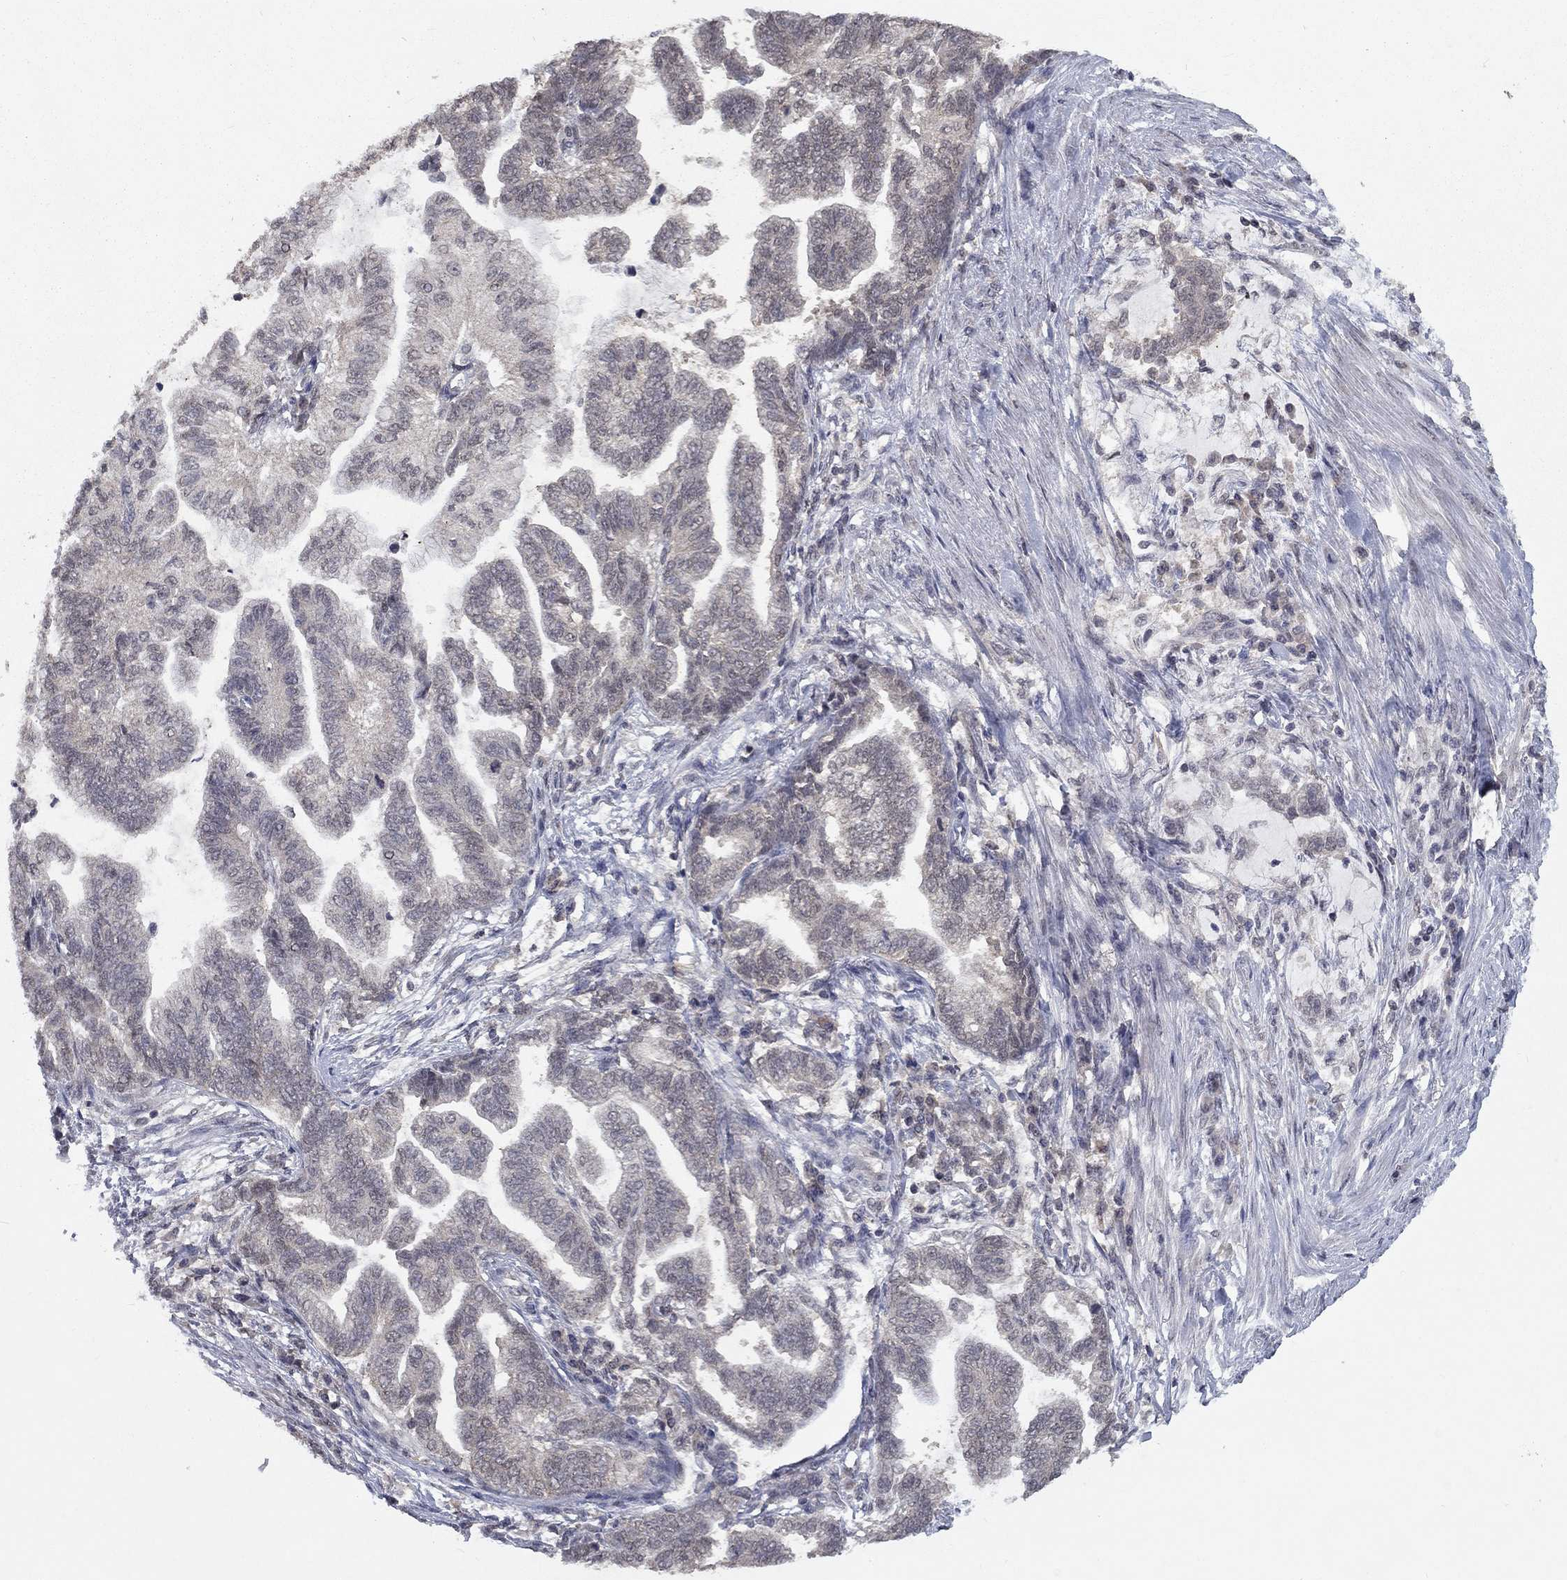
{"staining": {"intensity": "negative", "quantity": "none", "location": "none"}, "tissue": "stomach cancer", "cell_type": "Tumor cells", "image_type": "cancer", "snomed": [{"axis": "morphology", "description": "Adenocarcinoma, NOS"}, {"axis": "topography", "description": "Stomach"}], "caption": "Tumor cells are negative for protein expression in human stomach cancer (adenocarcinoma).", "gene": "SPATA33", "patient": {"sex": "male", "age": 83}}